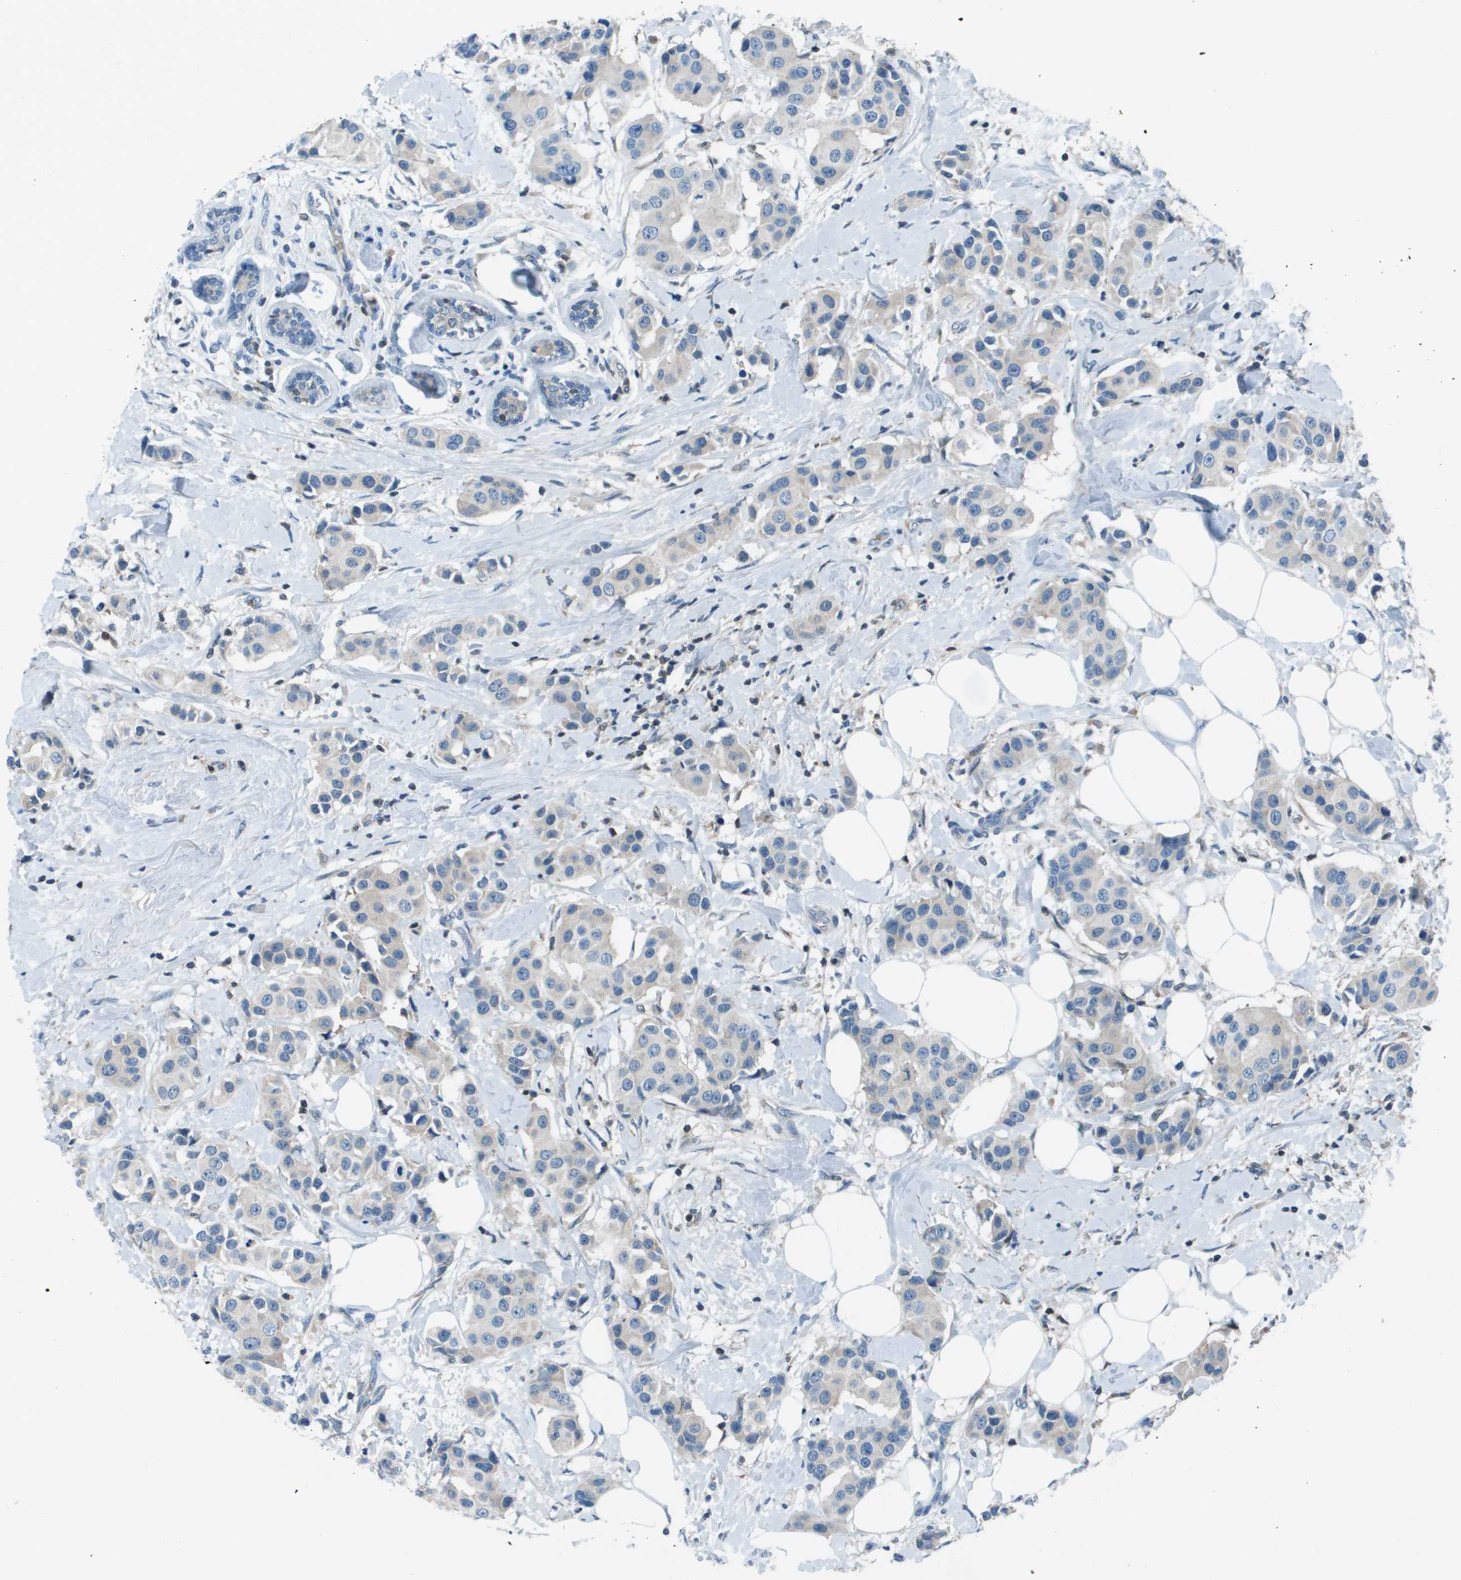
{"staining": {"intensity": "weak", "quantity": "<25%", "location": "cytoplasmic/membranous"}, "tissue": "breast cancer", "cell_type": "Tumor cells", "image_type": "cancer", "snomed": [{"axis": "morphology", "description": "Normal tissue, NOS"}, {"axis": "morphology", "description": "Duct carcinoma"}, {"axis": "topography", "description": "Breast"}], "caption": "Tumor cells show no significant expression in breast cancer.", "gene": "CAMK4", "patient": {"sex": "female", "age": 39}}